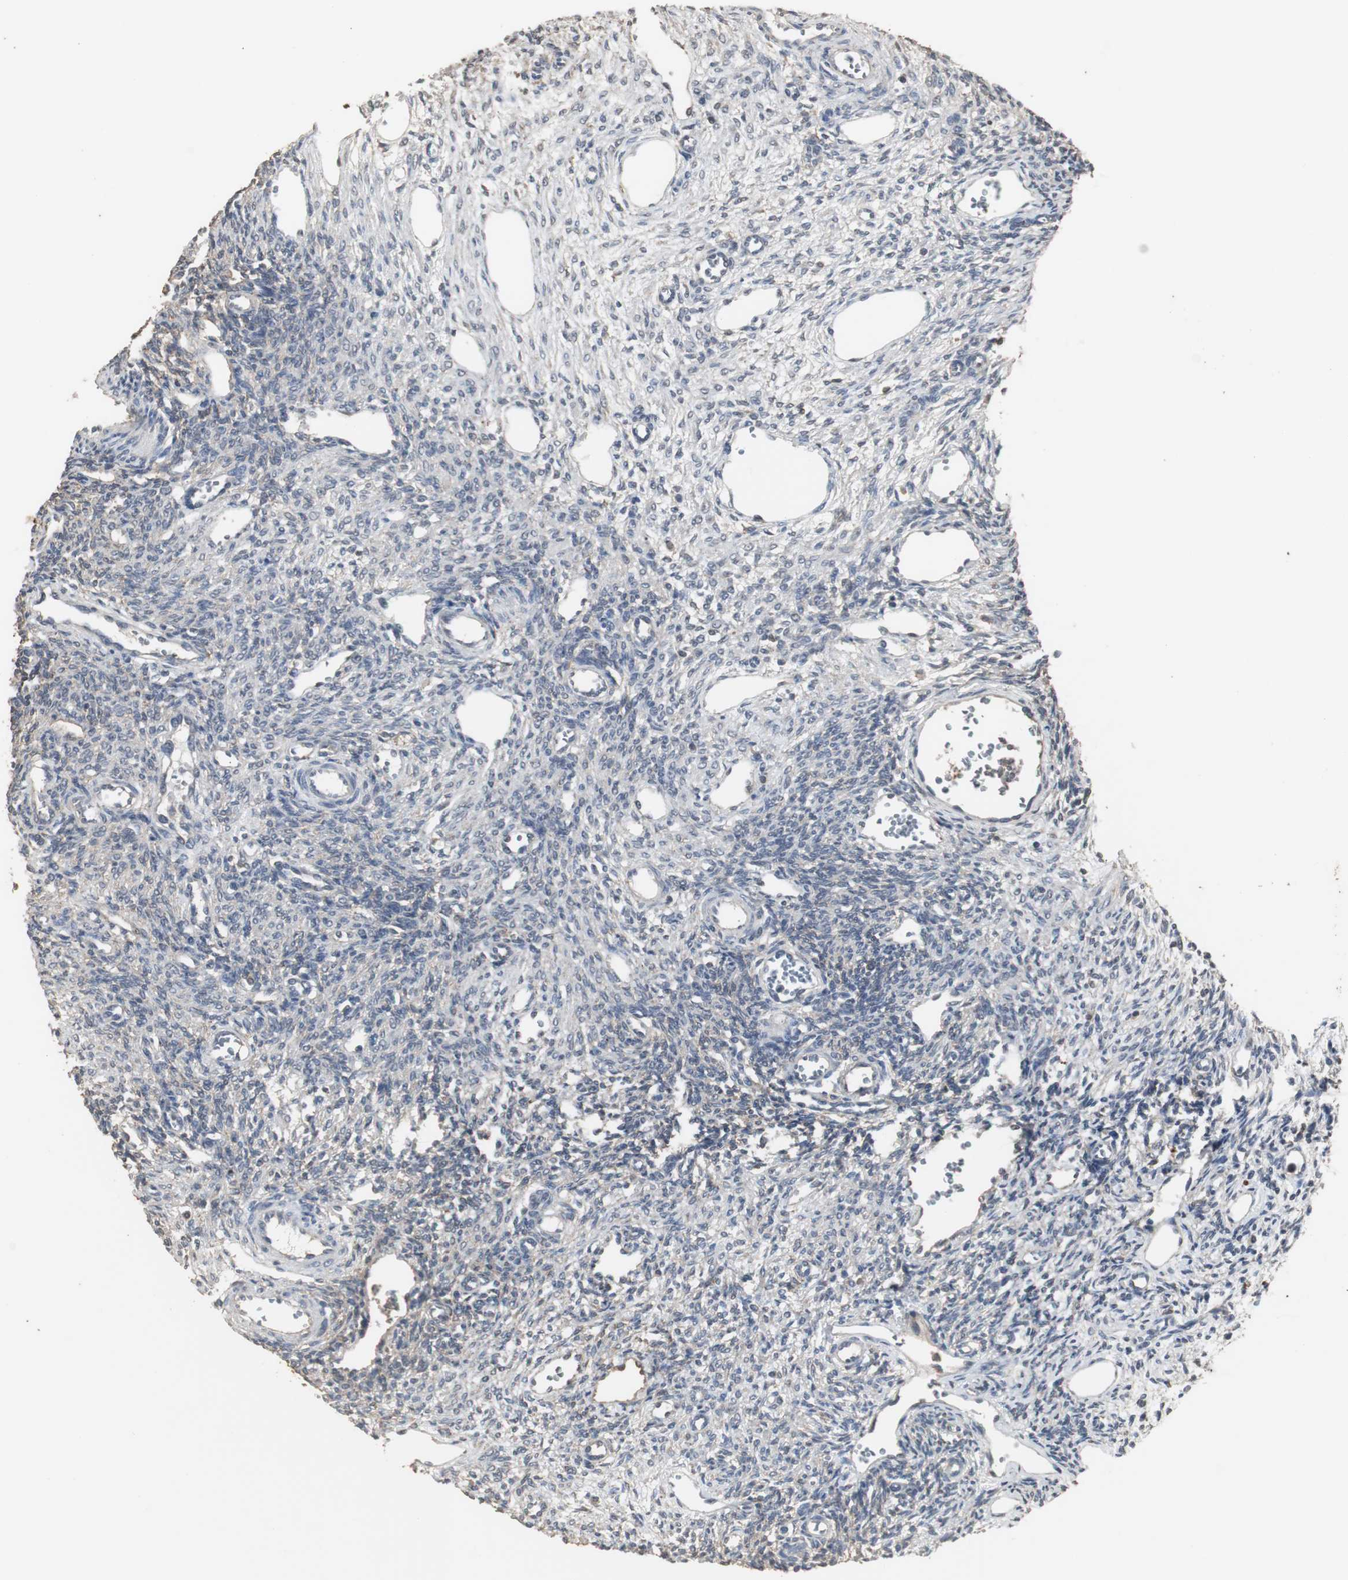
{"staining": {"intensity": "weak", "quantity": "<25%", "location": "cytoplasmic/membranous"}, "tissue": "ovary", "cell_type": "Ovarian stroma cells", "image_type": "normal", "snomed": [{"axis": "morphology", "description": "Normal tissue, NOS"}, {"axis": "topography", "description": "Ovary"}], "caption": "The image shows no staining of ovarian stroma cells in benign ovary. Nuclei are stained in blue.", "gene": "HPRT1", "patient": {"sex": "female", "age": 33}}